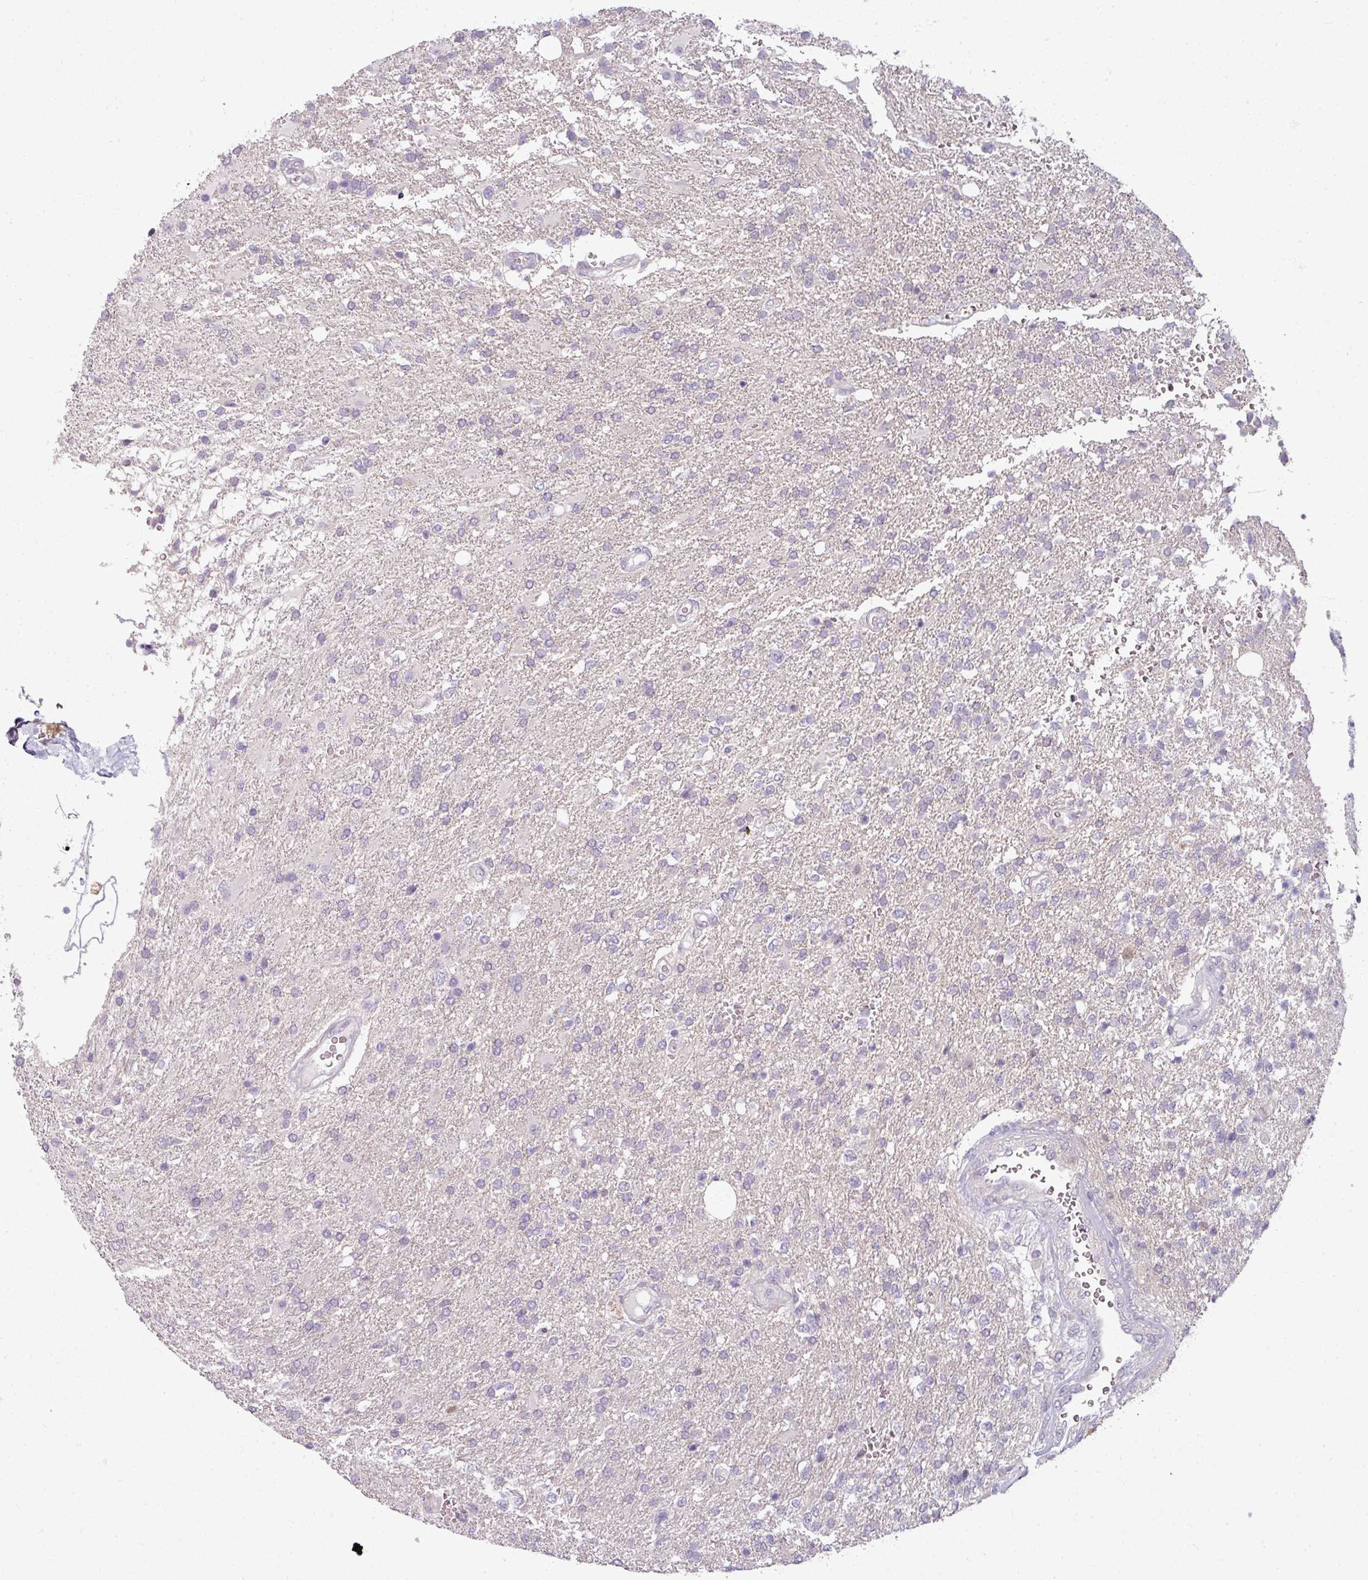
{"staining": {"intensity": "negative", "quantity": "none", "location": "none"}, "tissue": "glioma", "cell_type": "Tumor cells", "image_type": "cancer", "snomed": [{"axis": "morphology", "description": "Glioma, malignant, High grade"}, {"axis": "topography", "description": "Brain"}], "caption": "Tumor cells show no significant protein expression in glioma.", "gene": "MYMK", "patient": {"sex": "male", "age": 56}}